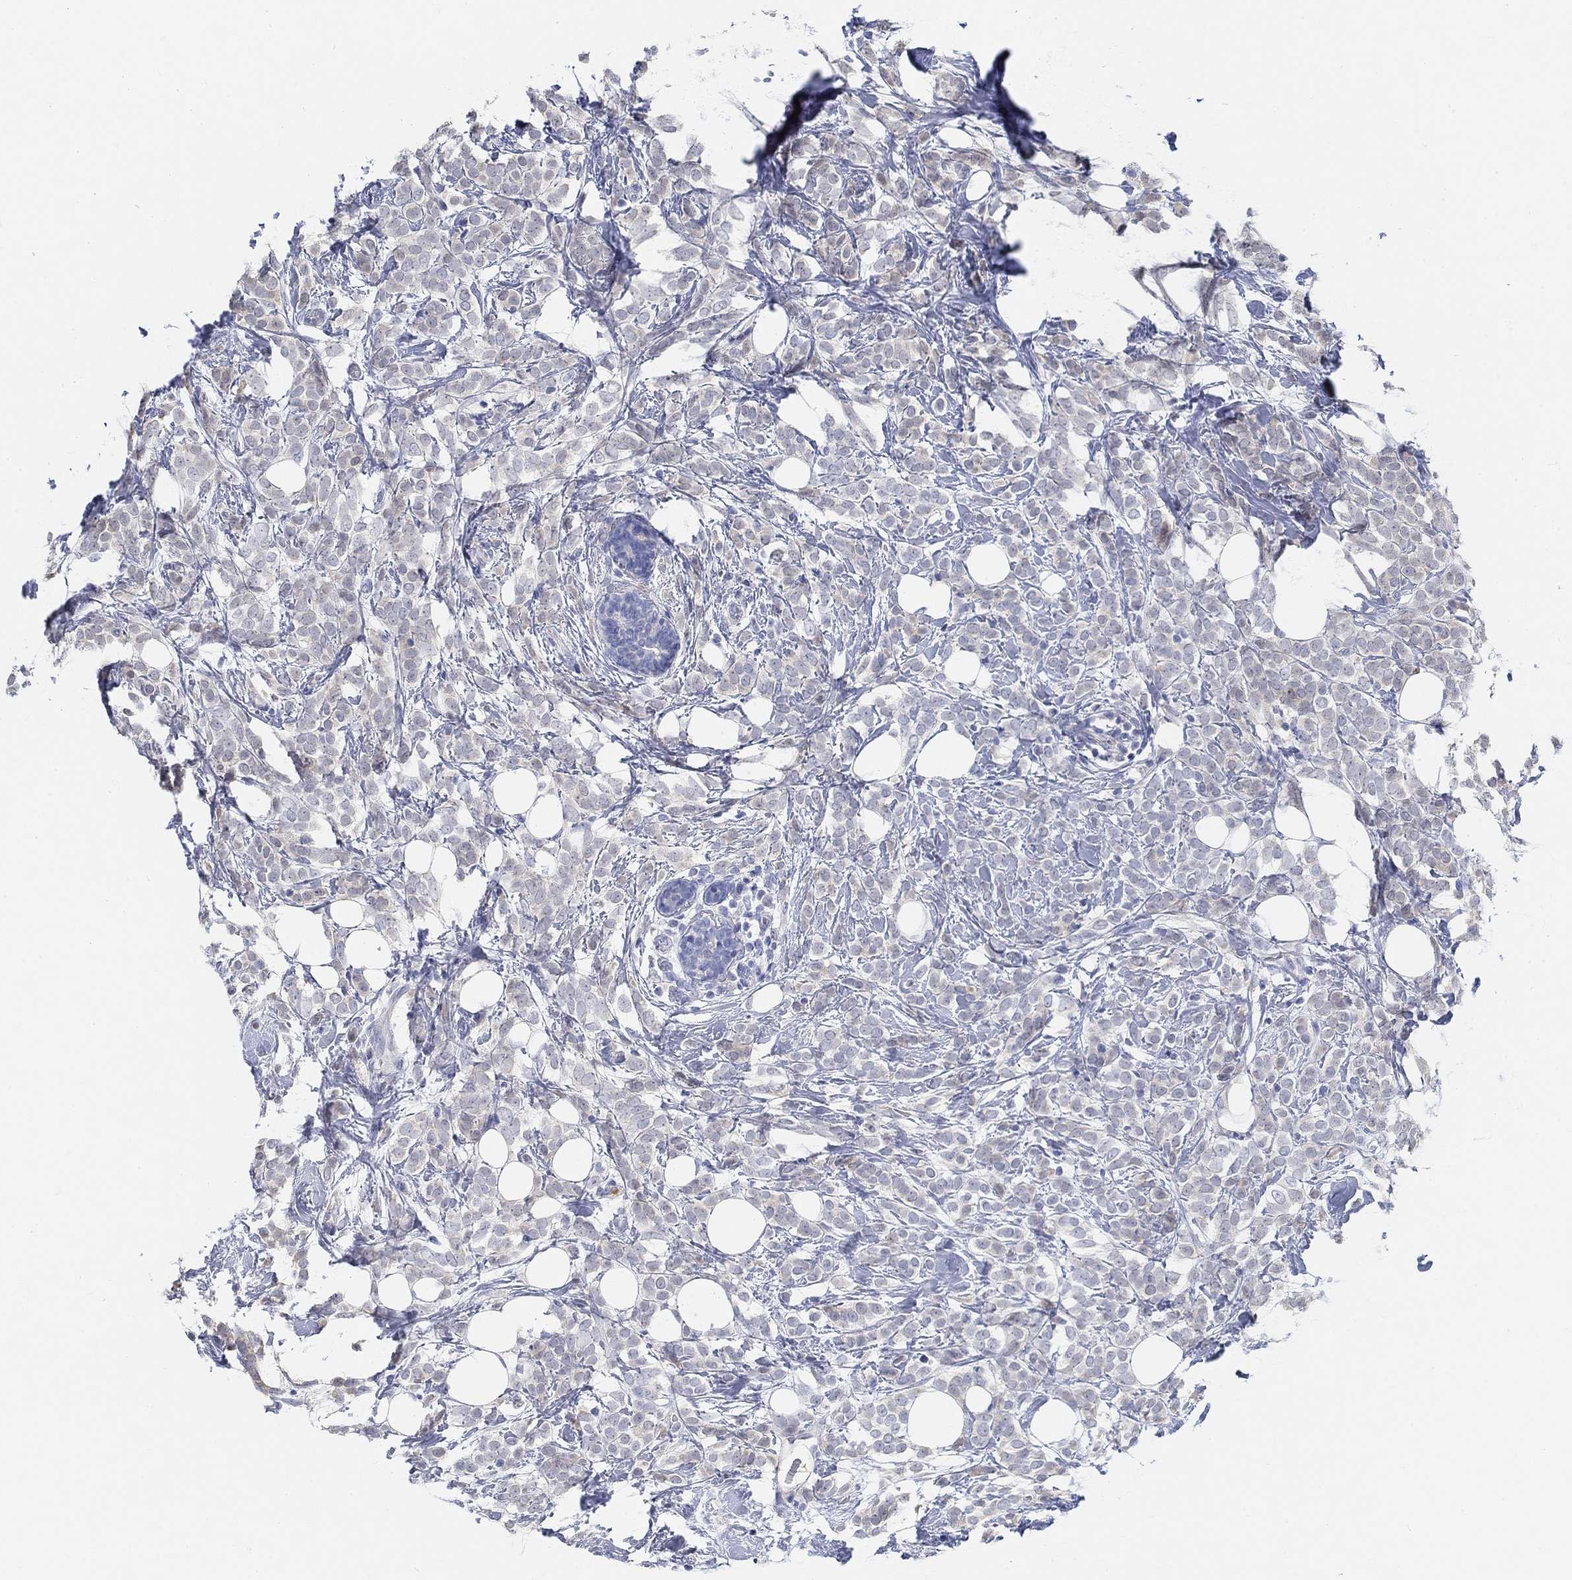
{"staining": {"intensity": "negative", "quantity": "none", "location": "none"}, "tissue": "breast cancer", "cell_type": "Tumor cells", "image_type": "cancer", "snomed": [{"axis": "morphology", "description": "Lobular carcinoma"}, {"axis": "topography", "description": "Breast"}], "caption": "Micrograph shows no significant protein expression in tumor cells of breast lobular carcinoma.", "gene": "SNTG2", "patient": {"sex": "female", "age": 49}}